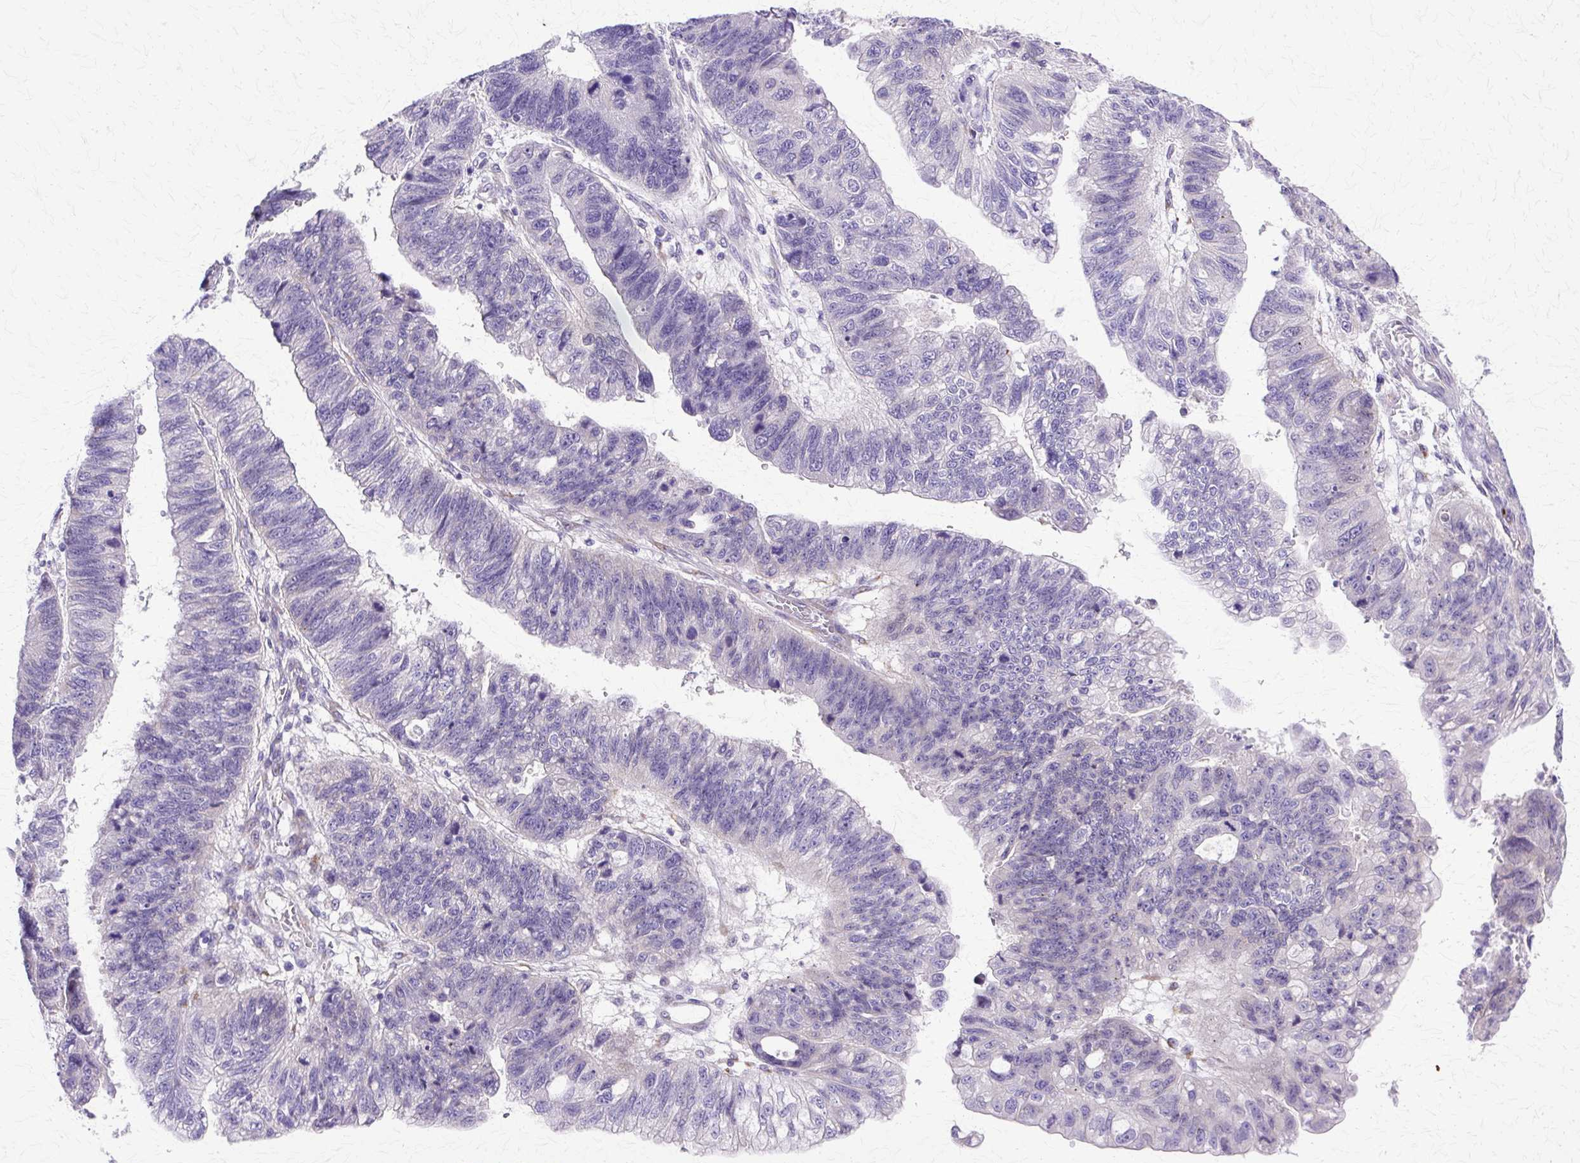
{"staining": {"intensity": "negative", "quantity": "none", "location": "none"}, "tissue": "stomach cancer", "cell_type": "Tumor cells", "image_type": "cancer", "snomed": [{"axis": "morphology", "description": "Adenocarcinoma, NOS"}, {"axis": "topography", "description": "Stomach"}], "caption": "Image shows no significant protein staining in tumor cells of stomach cancer.", "gene": "TBC1D3G", "patient": {"sex": "male", "age": 59}}